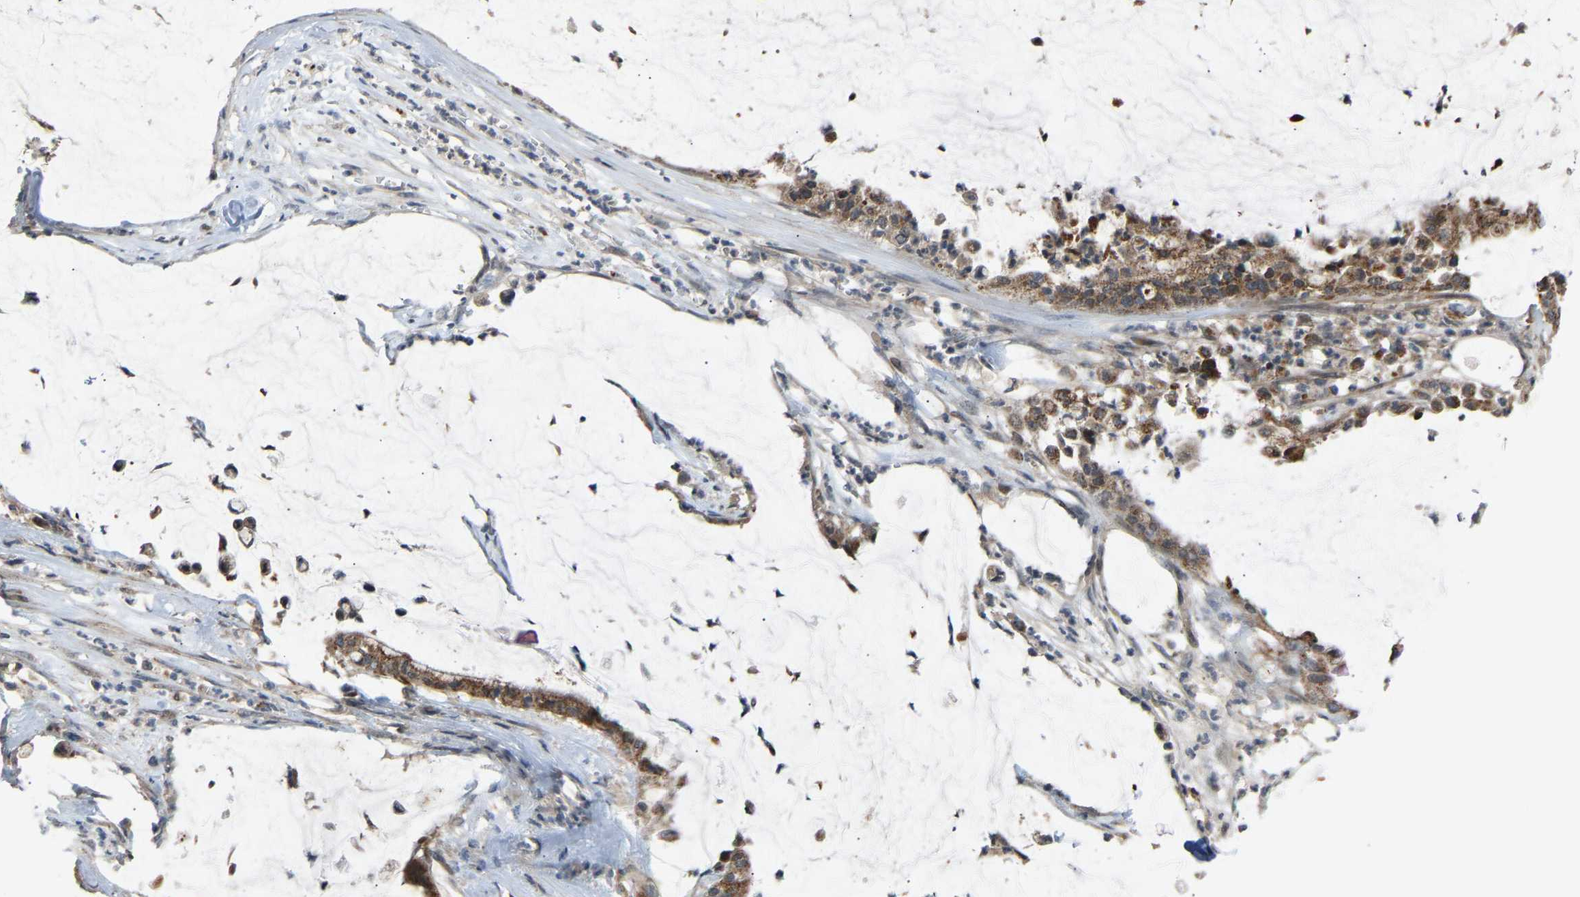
{"staining": {"intensity": "moderate", "quantity": ">75%", "location": "cytoplasmic/membranous"}, "tissue": "pancreatic cancer", "cell_type": "Tumor cells", "image_type": "cancer", "snomed": [{"axis": "morphology", "description": "Adenocarcinoma, NOS"}, {"axis": "topography", "description": "Pancreas"}], "caption": "This histopathology image reveals IHC staining of human pancreatic adenocarcinoma, with medium moderate cytoplasmic/membranous staining in about >75% of tumor cells.", "gene": "SLIRP", "patient": {"sex": "male", "age": 41}}